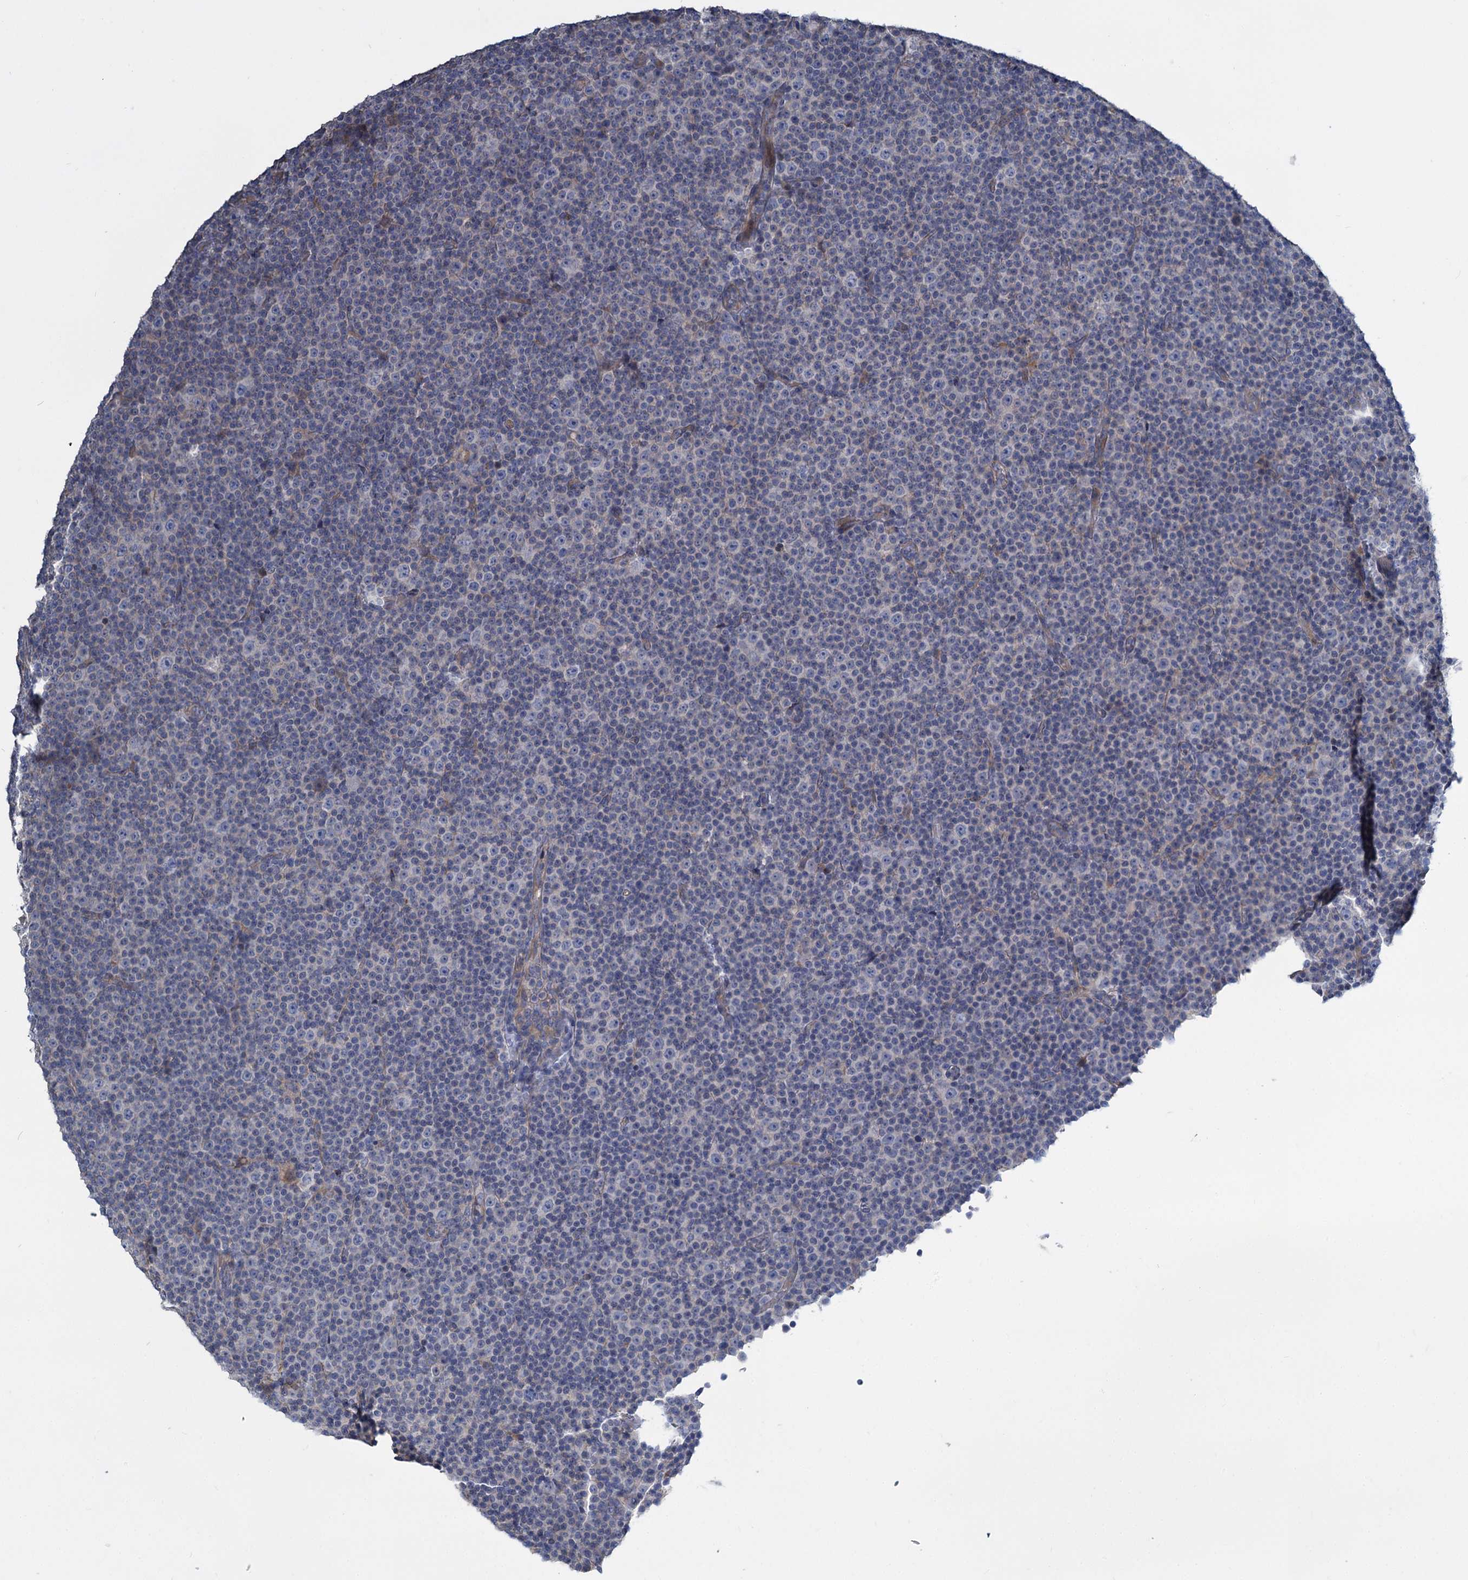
{"staining": {"intensity": "negative", "quantity": "none", "location": "none"}, "tissue": "lymphoma", "cell_type": "Tumor cells", "image_type": "cancer", "snomed": [{"axis": "morphology", "description": "Malignant lymphoma, non-Hodgkin's type, Low grade"}, {"axis": "topography", "description": "Lymph node"}], "caption": "IHC photomicrograph of human lymphoma stained for a protein (brown), which demonstrates no expression in tumor cells.", "gene": "URAD", "patient": {"sex": "female", "age": 67}}